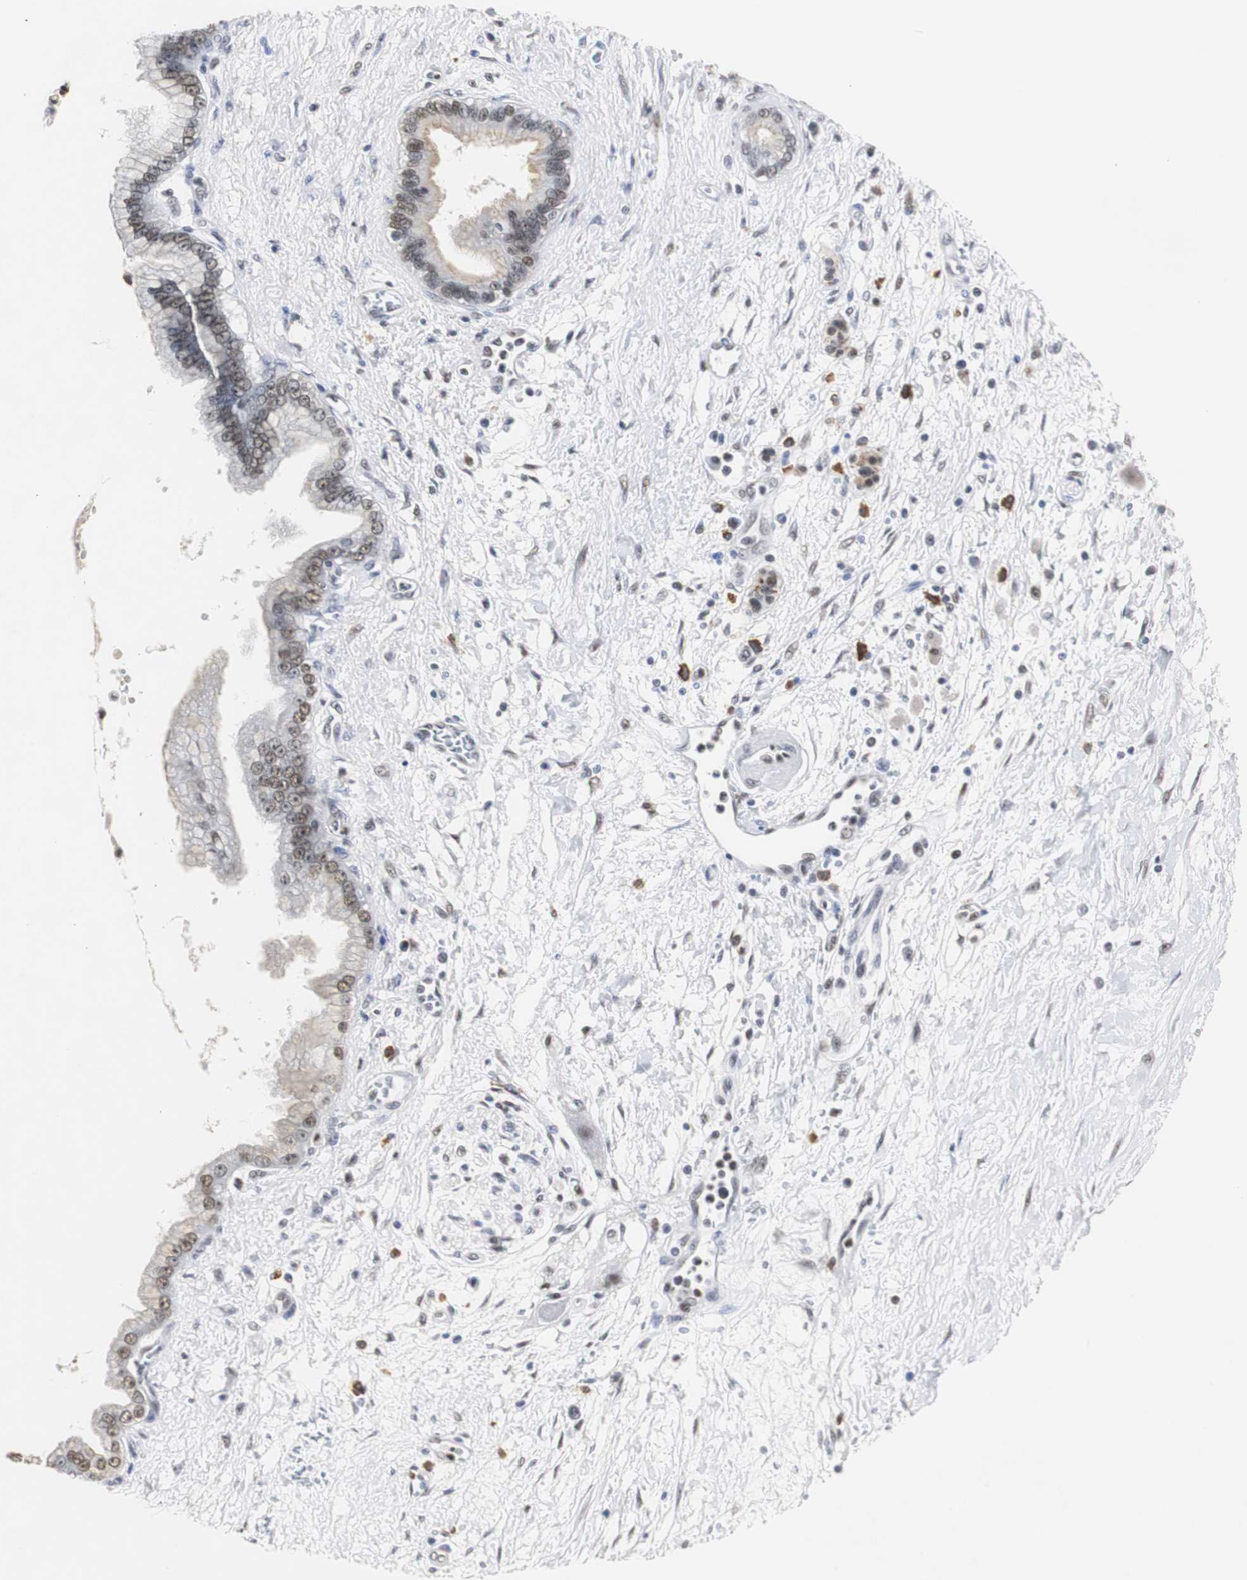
{"staining": {"intensity": "weak", "quantity": "<25%", "location": "nuclear"}, "tissue": "pancreatic cancer", "cell_type": "Tumor cells", "image_type": "cancer", "snomed": [{"axis": "morphology", "description": "Adenocarcinoma, NOS"}, {"axis": "topography", "description": "Pancreas"}], "caption": "Micrograph shows no protein staining in tumor cells of pancreatic cancer tissue.", "gene": "ZFC3H1", "patient": {"sex": "male", "age": 59}}